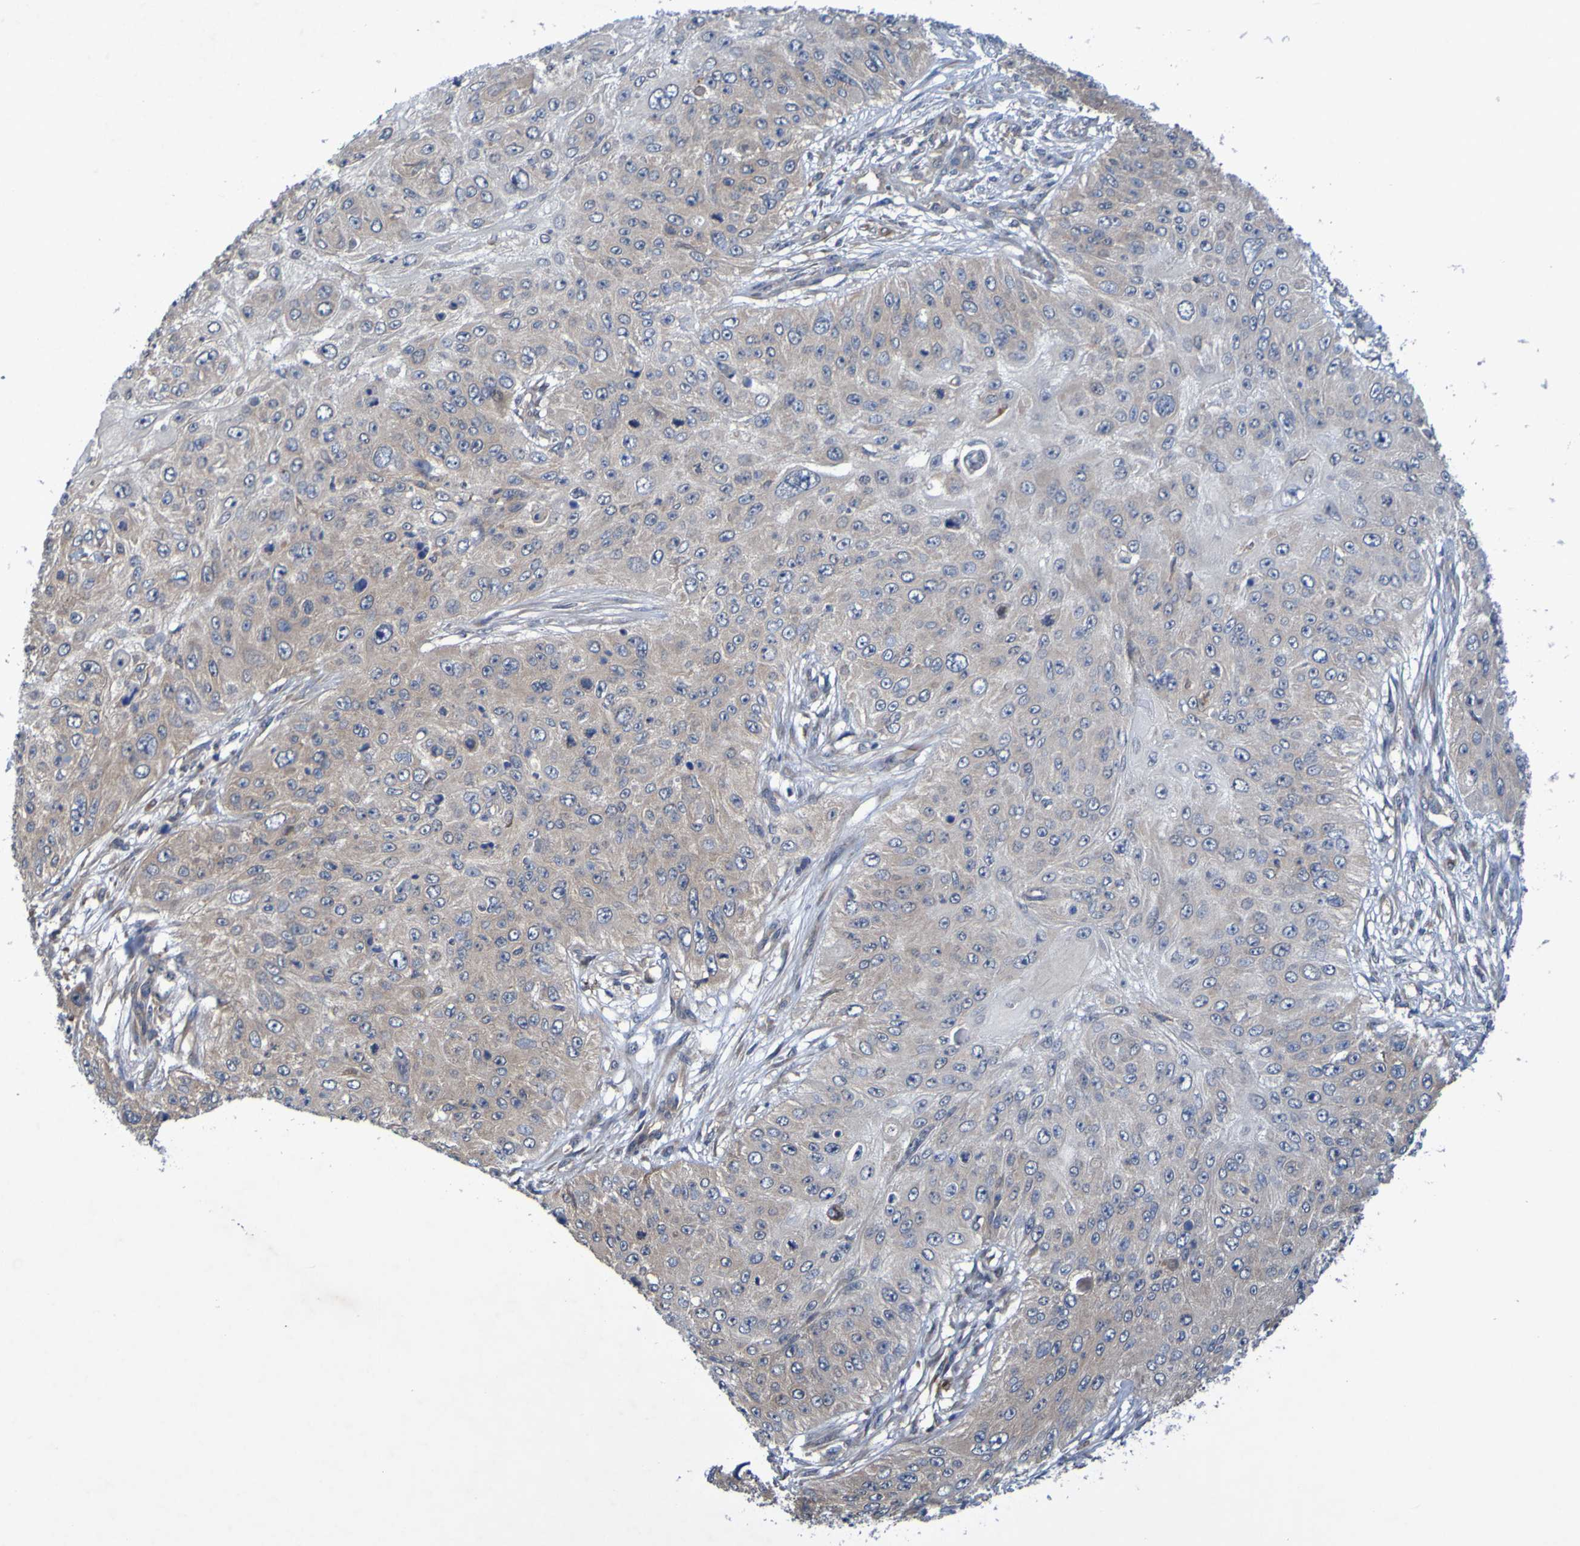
{"staining": {"intensity": "weak", "quantity": ">75%", "location": "cytoplasmic/membranous"}, "tissue": "skin cancer", "cell_type": "Tumor cells", "image_type": "cancer", "snomed": [{"axis": "morphology", "description": "Squamous cell carcinoma, NOS"}, {"axis": "topography", "description": "Skin"}], "caption": "Skin squamous cell carcinoma tissue shows weak cytoplasmic/membranous positivity in approximately >75% of tumor cells", "gene": "SDK1", "patient": {"sex": "female", "age": 80}}